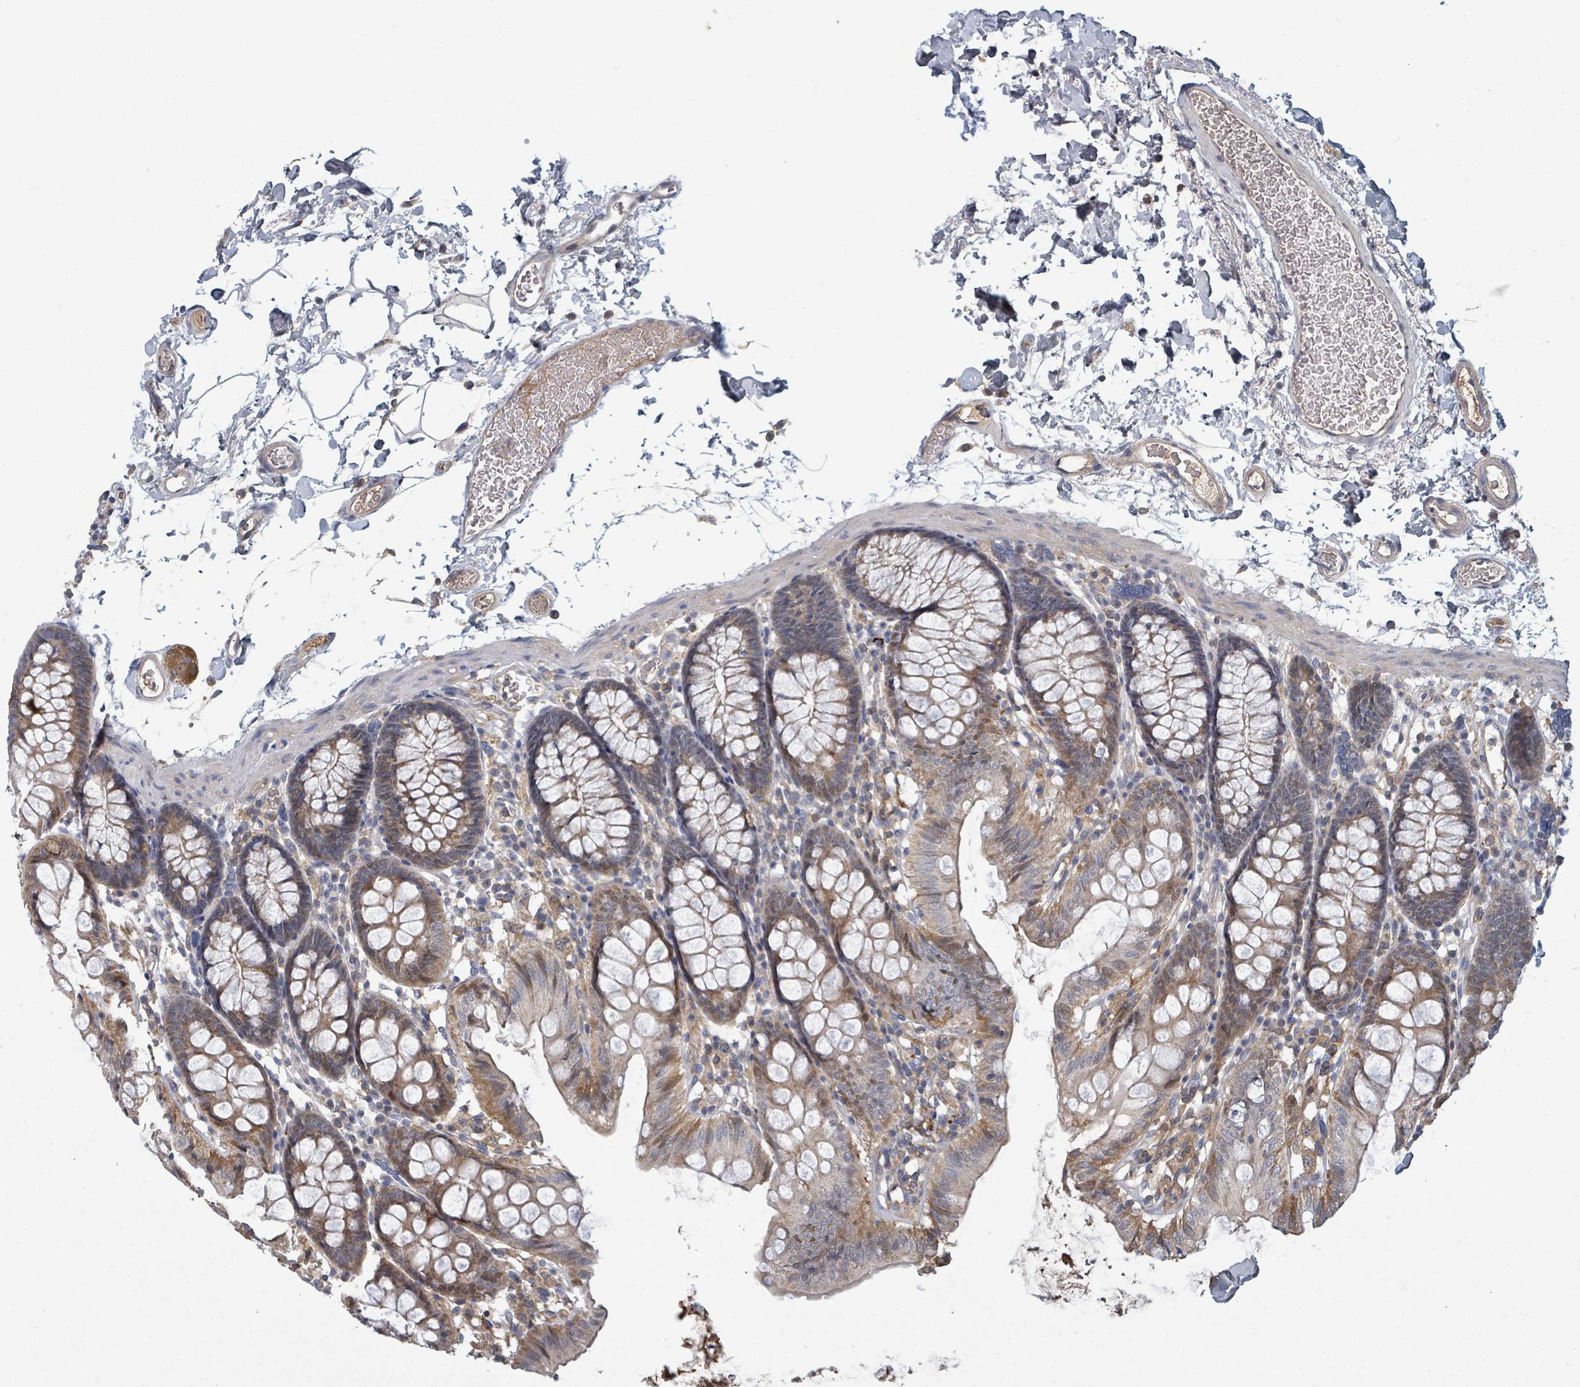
{"staining": {"intensity": "weak", "quantity": ">75%", "location": "cytoplasmic/membranous"}, "tissue": "colon", "cell_type": "Endothelial cells", "image_type": "normal", "snomed": [{"axis": "morphology", "description": "Normal tissue, NOS"}, {"axis": "topography", "description": "Colon"}], "caption": "Immunohistochemistry micrograph of unremarkable colon: human colon stained using immunohistochemistry (IHC) reveals low levels of weak protein expression localized specifically in the cytoplasmic/membranous of endothelial cells, appearing as a cytoplasmic/membranous brown color.", "gene": "GABBR1", "patient": {"sex": "male", "age": 75}}